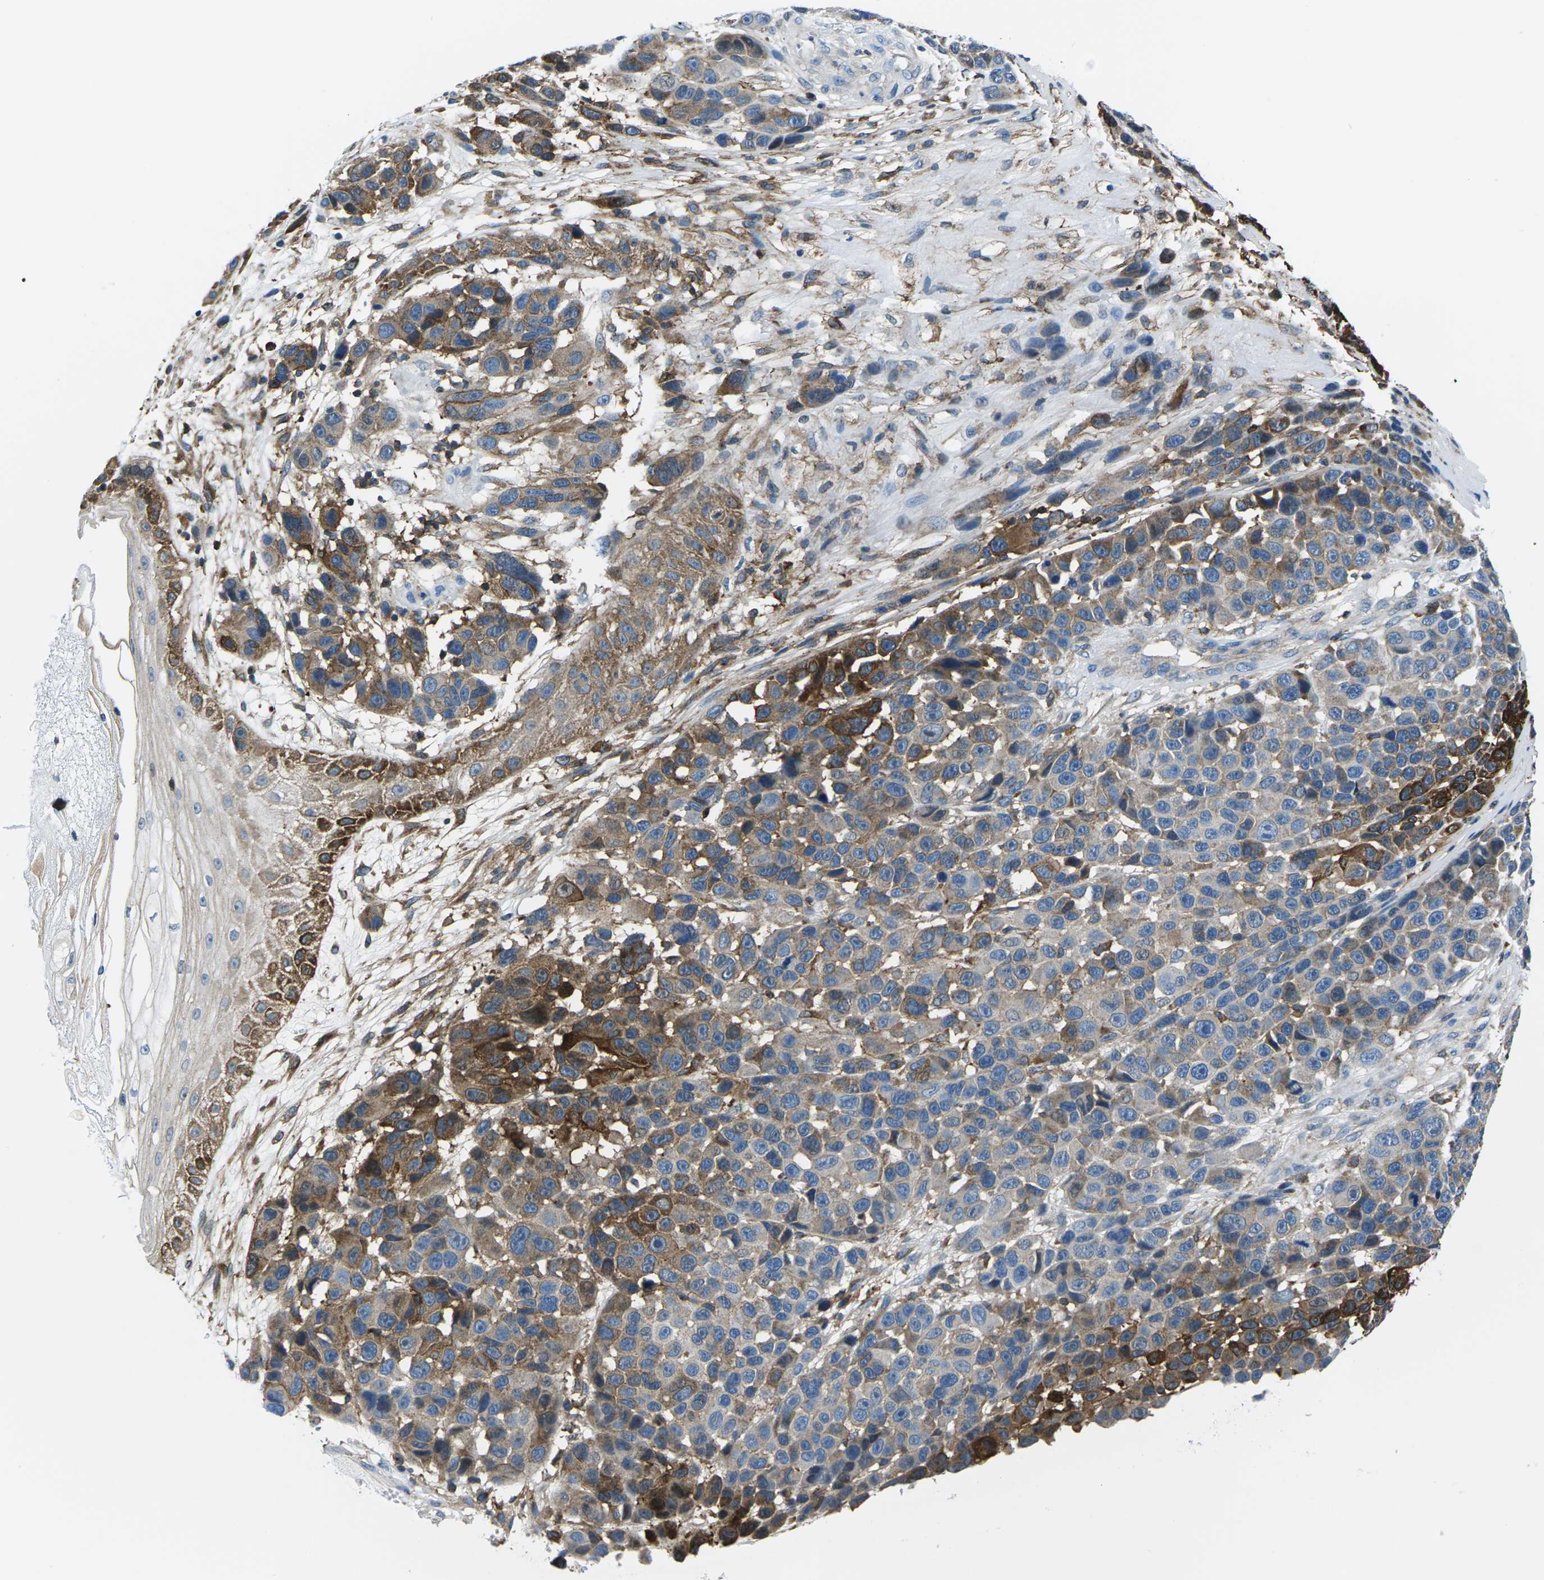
{"staining": {"intensity": "strong", "quantity": "<25%", "location": "cytoplasmic/membranous"}, "tissue": "melanoma", "cell_type": "Tumor cells", "image_type": "cancer", "snomed": [{"axis": "morphology", "description": "Malignant melanoma, NOS"}, {"axis": "topography", "description": "Skin"}], "caption": "Brown immunohistochemical staining in malignant melanoma demonstrates strong cytoplasmic/membranous positivity in approximately <25% of tumor cells.", "gene": "SOCS4", "patient": {"sex": "male", "age": 53}}